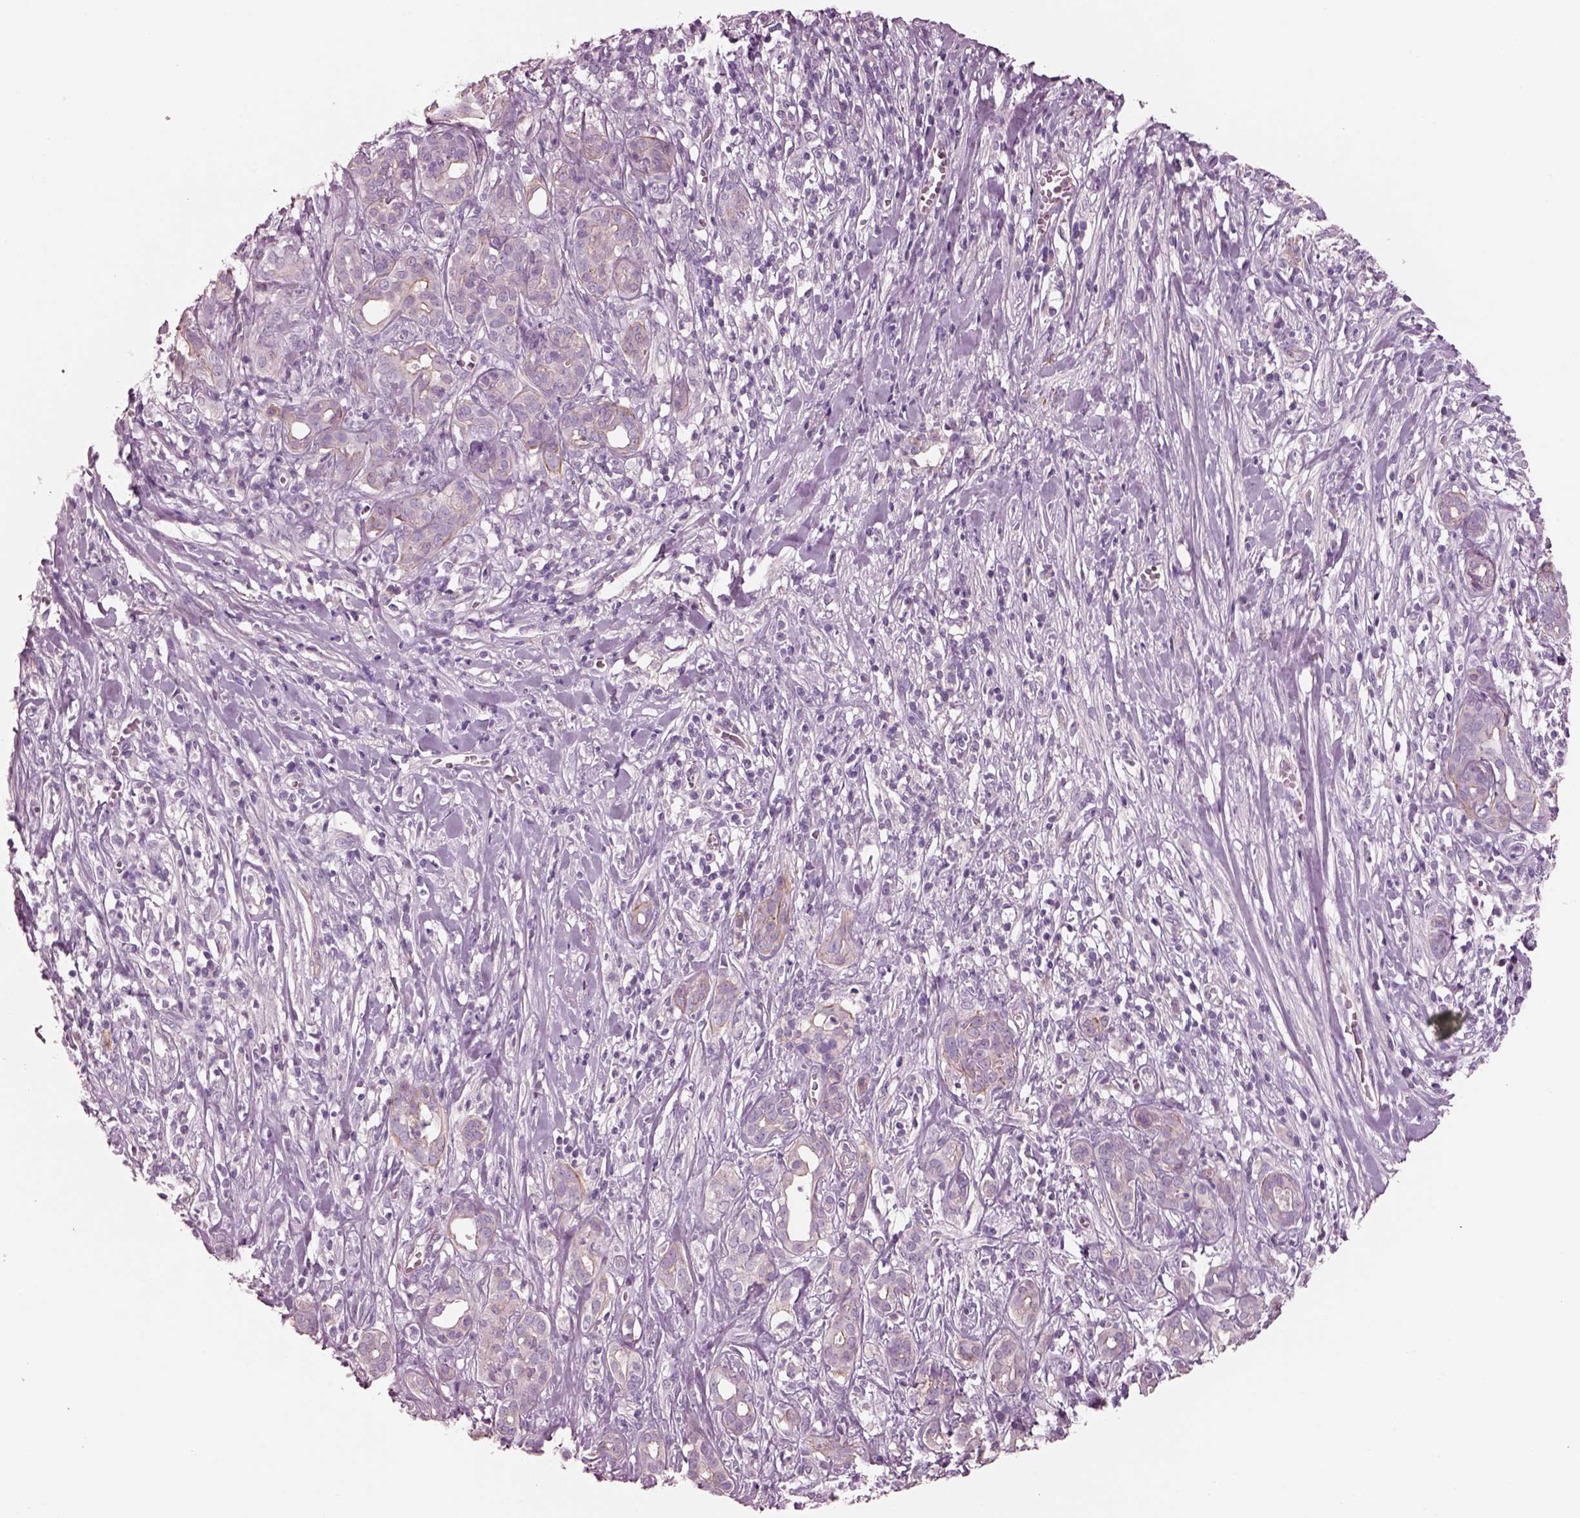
{"staining": {"intensity": "negative", "quantity": "none", "location": "none"}, "tissue": "pancreatic cancer", "cell_type": "Tumor cells", "image_type": "cancer", "snomed": [{"axis": "morphology", "description": "Adenocarcinoma, NOS"}, {"axis": "topography", "description": "Pancreas"}], "caption": "DAB immunohistochemical staining of pancreatic cancer (adenocarcinoma) reveals no significant expression in tumor cells. (DAB IHC, high magnification).", "gene": "IGLL1", "patient": {"sex": "male", "age": 61}}